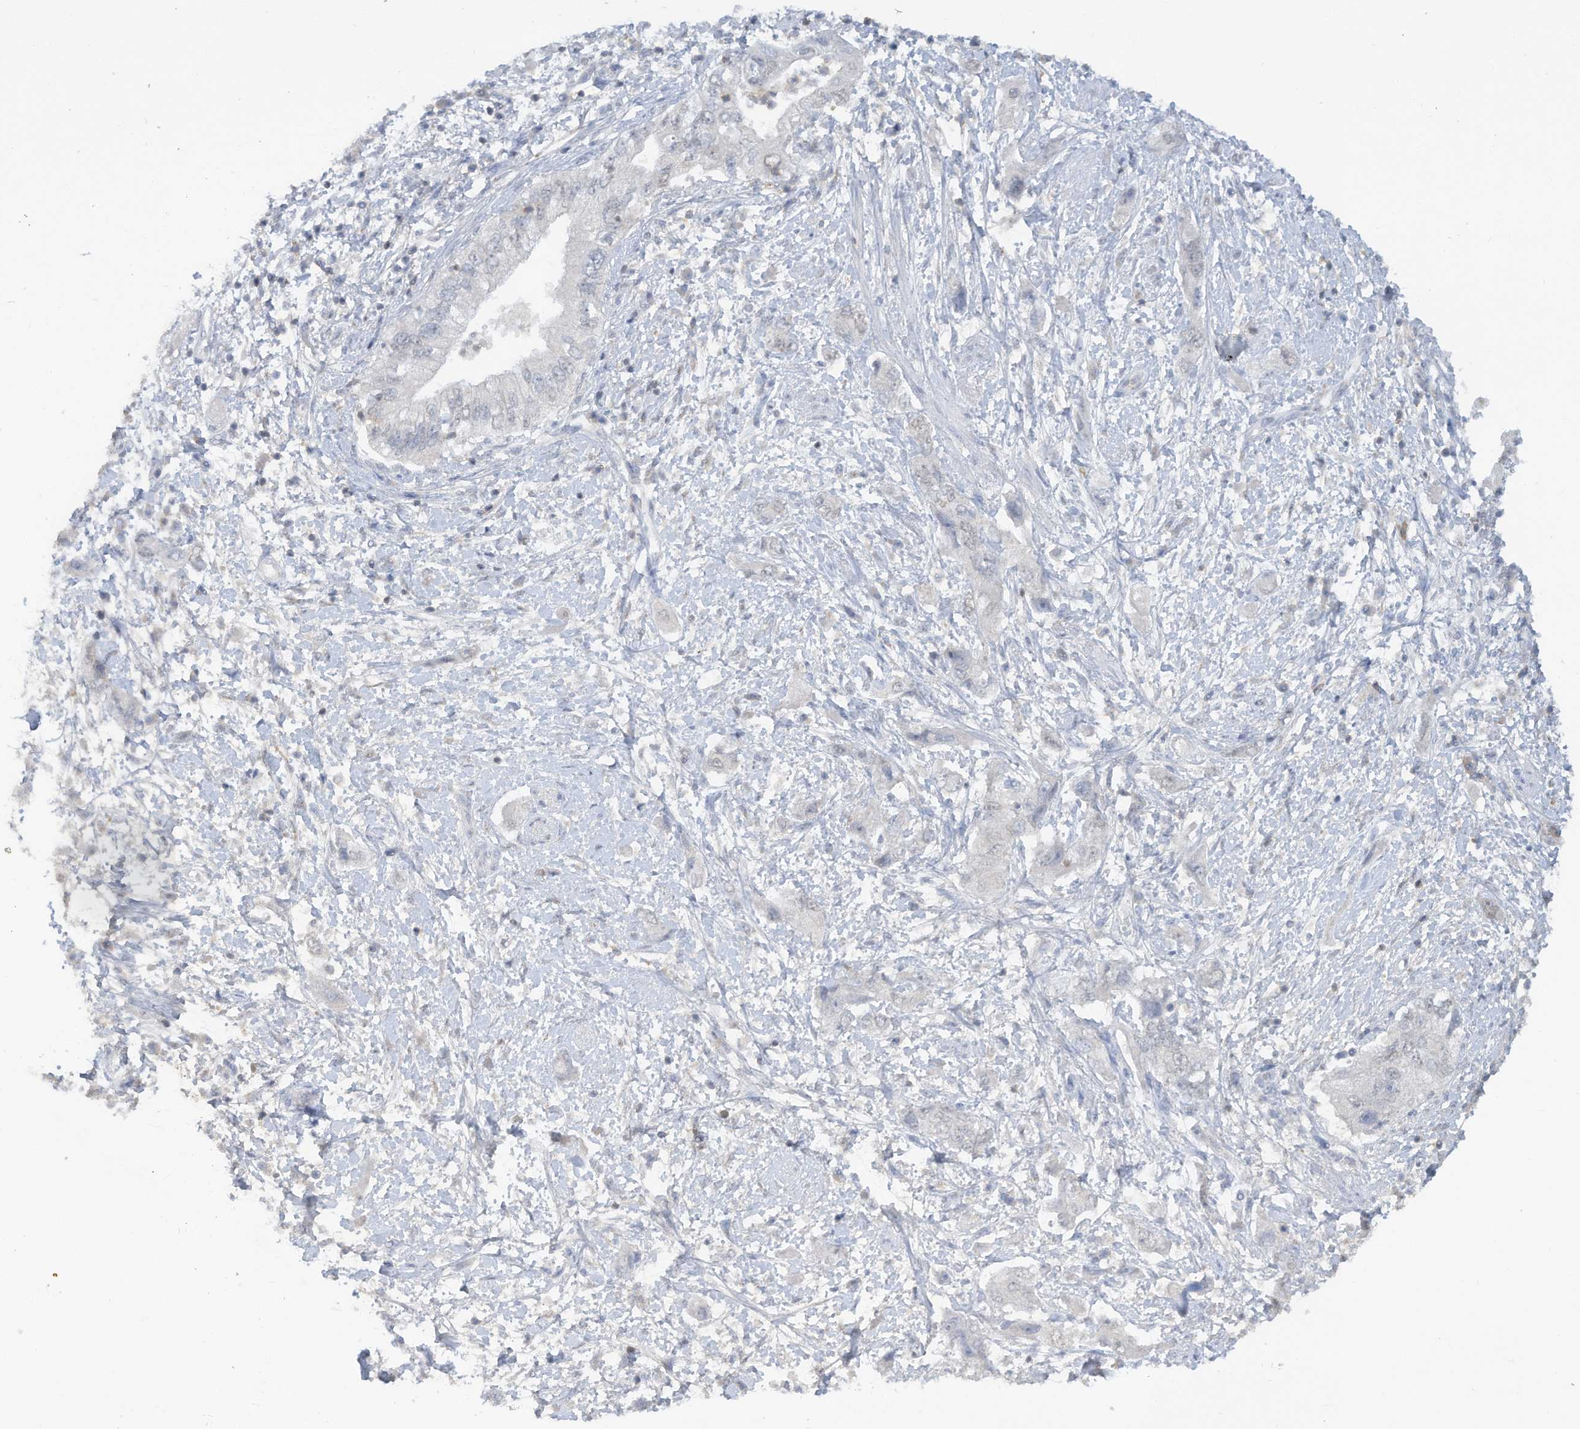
{"staining": {"intensity": "negative", "quantity": "none", "location": "none"}, "tissue": "pancreatic cancer", "cell_type": "Tumor cells", "image_type": "cancer", "snomed": [{"axis": "morphology", "description": "Adenocarcinoma, NOS"}, {"axis": "topography", "description": "Pancreas"}], "caption": "This is an immunohistochemistry histopathology image of human pancreatic cancer (adenocarcinoma). There is no staining in tumor cells.", "gene": "HAS3", "patient": {"sex": "female", "age": 73}}